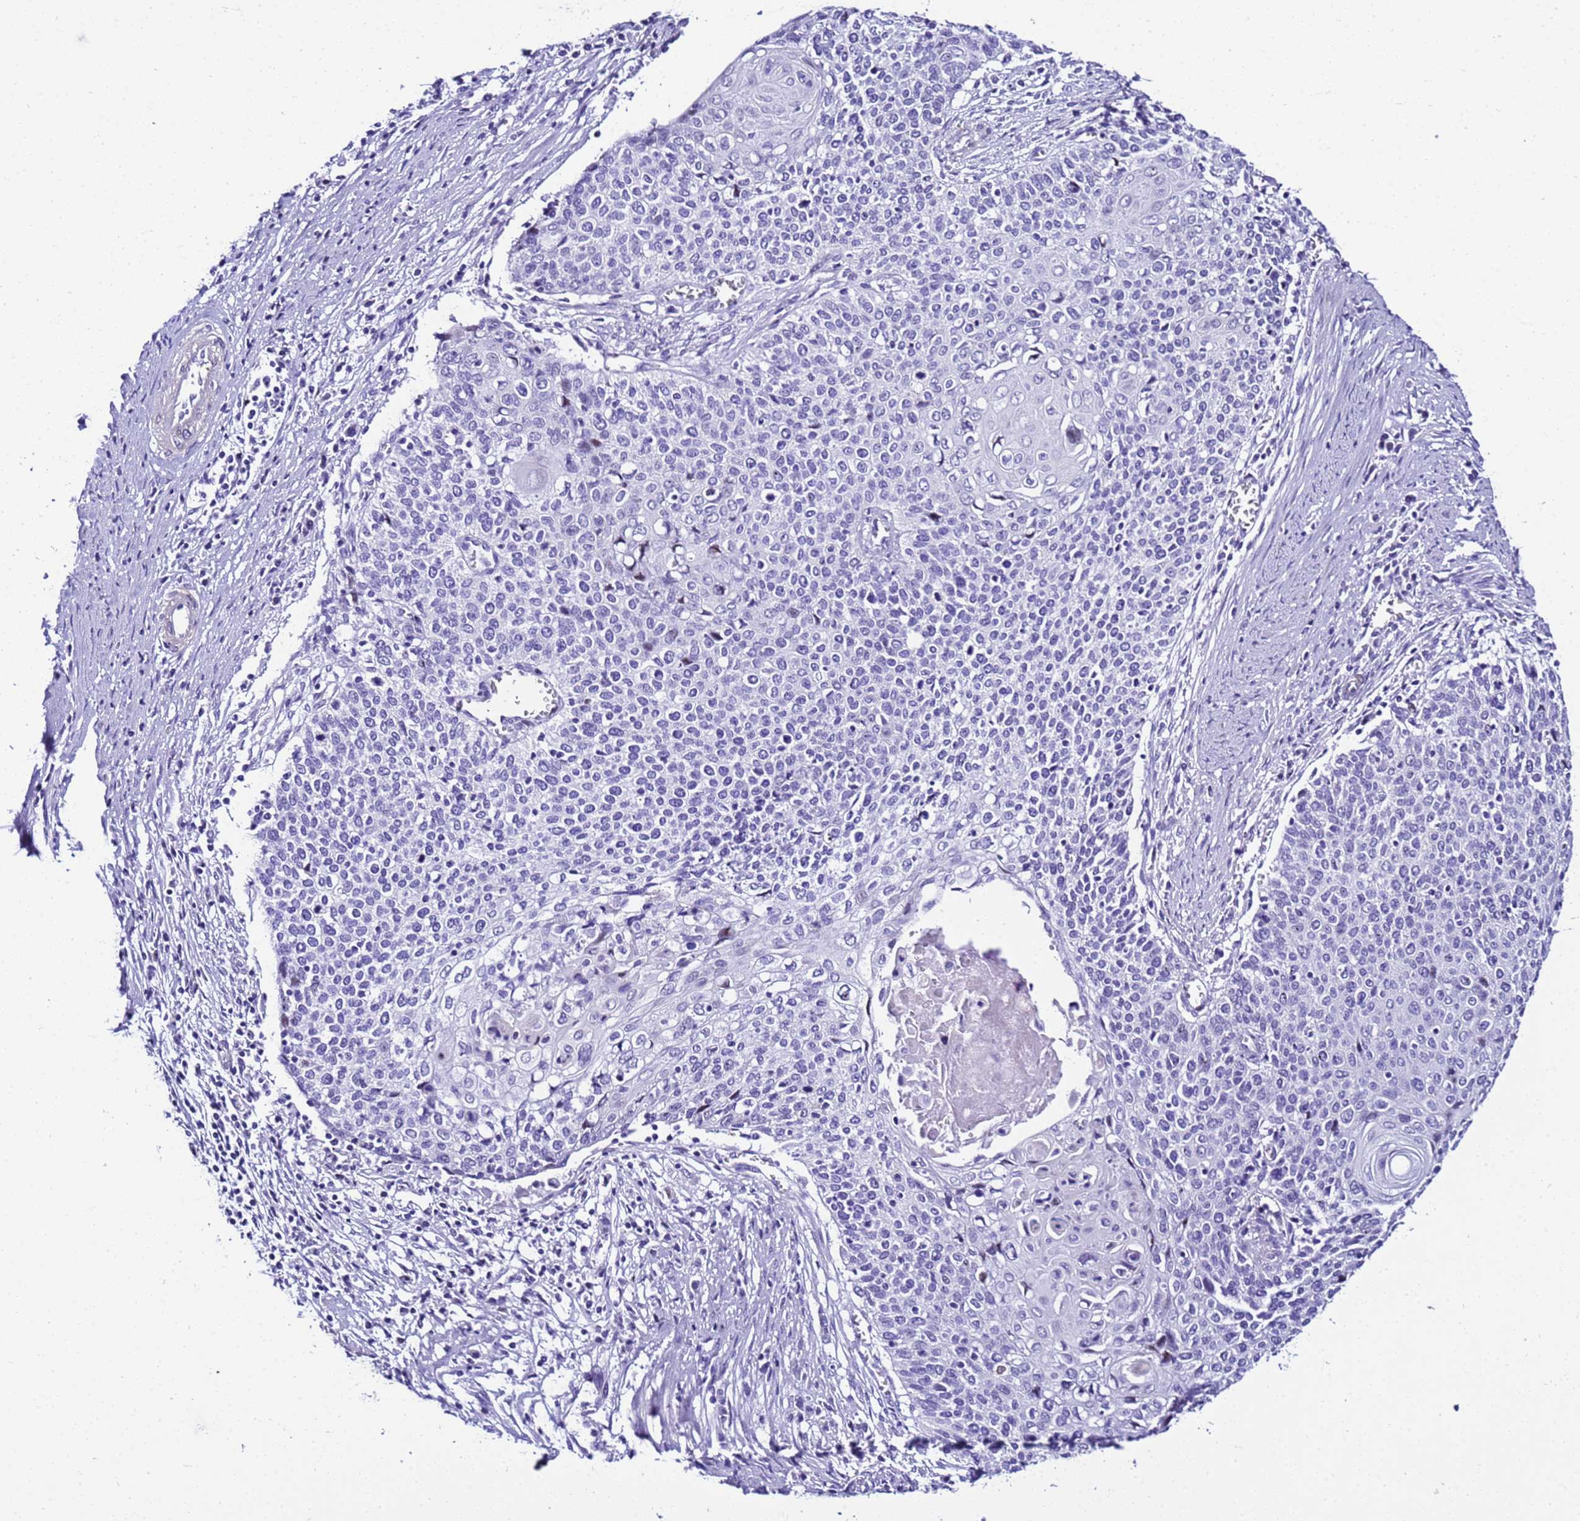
{"staining": {"intensity": "negative", "quantity": "none", "location": "none"}, "tissue": "cervical cancer", "cell_type": "Tumor cells", "image_type": "cancer", "snomed": [{"axis": "morphology", "description": "Squamous cell carcinoma, NOS"}, {"axis": "topography", "description": "Cervix"}], "caption": "Tumor cells show no significant protein staining in squamous cell carcinoma (cervical).", "gene": "ZNF417", "patient": {"sex": "female", "age": 39}}